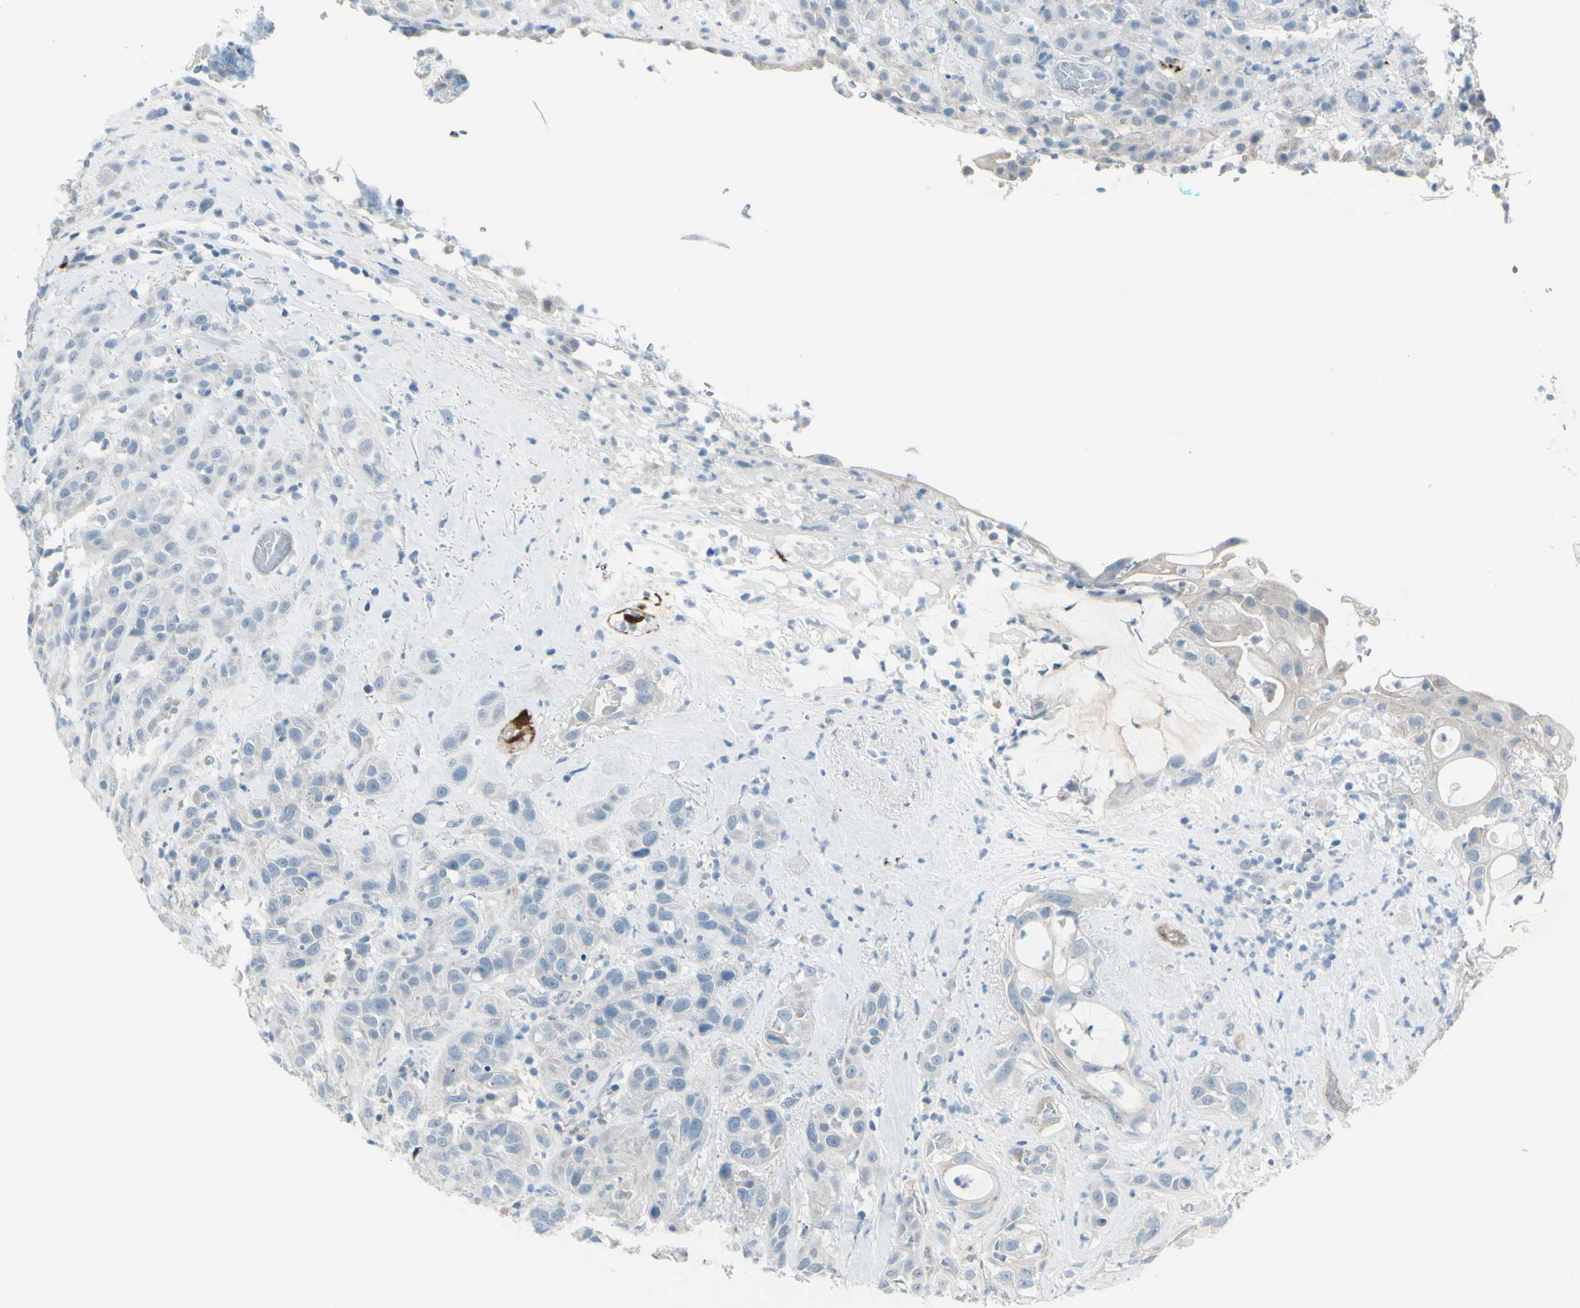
{"staining": {"intensity": "negative", "quantity": "none", "location": "none"}, "tissue": "head and neck cancer", "cell_type": "Tumor cells", "image_type": "cancer", "snomed": [{"axis": "morphology", "description": "Squamous cell carcinoma, NOS"}, {"axis": "topography", "description": "Head-Neck"}], "caption": "Protein analysis of head and neck cancer (squamous cell carcinoma) shows no significant expression in tumor cells.", "gene": "GPR34", "patient": {"sex": "male", "age": 62}}